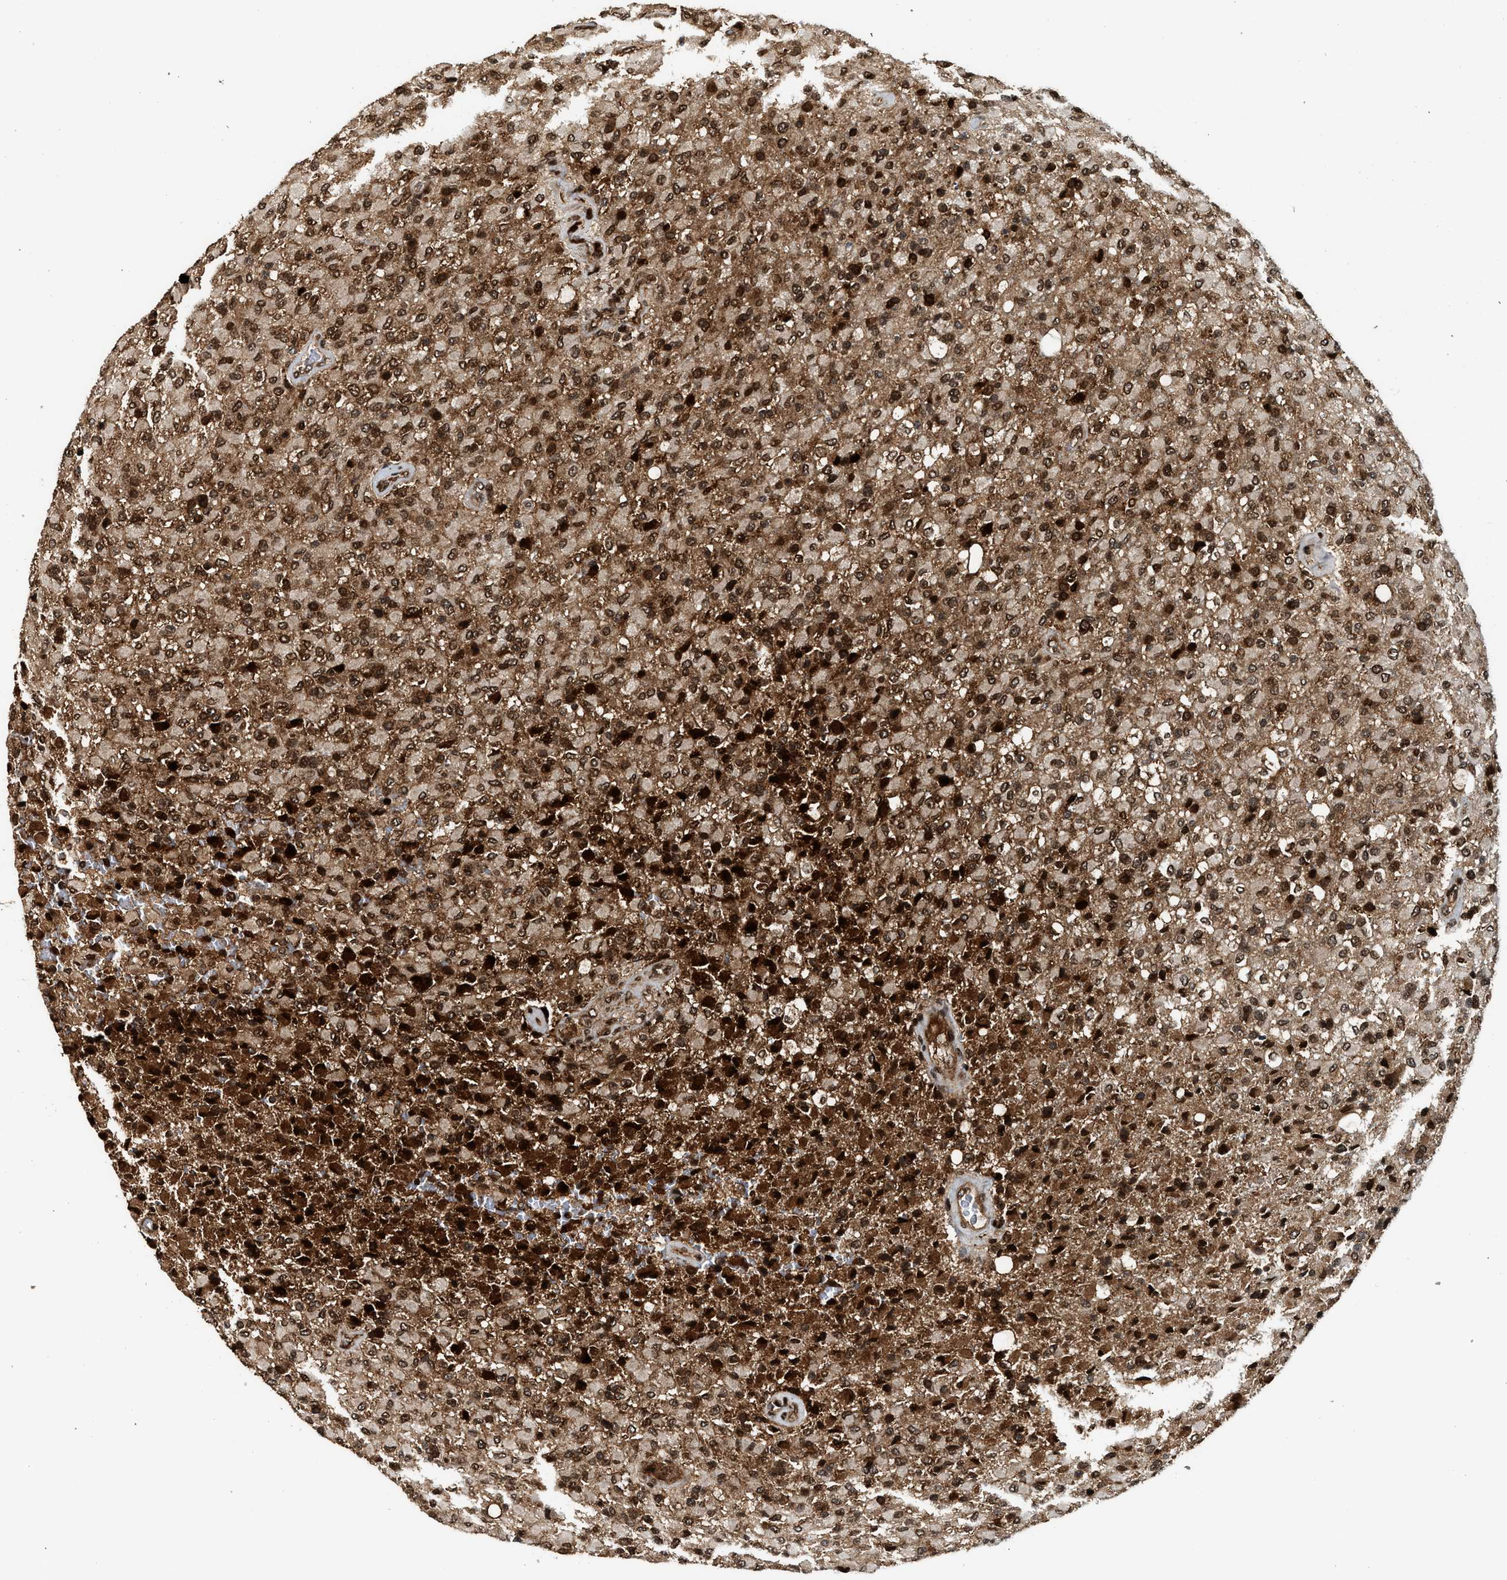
{"staining": {"intensity": "strong", "quantity": ">75%", "location": "cytoplasmic/membranous,nuclear"}, "tissue": "glioma", "cell_type": "Tumor cells", "image_type": "cancer", "snomed": [{"axis": "morphology", "description": "Glioma, malignant, High grade"}, {"axis": "topography", "description": "Brain"}], "caption": "A brown stain shows strong cytoplasmic/membranous and nuclear staining of a protein in human glioma tumor cells. (brown staining indicates protein expression, while blue staining denotes nuclei).", "gene": "MDM2", "patient": {"sex": "male", "age": 71}}